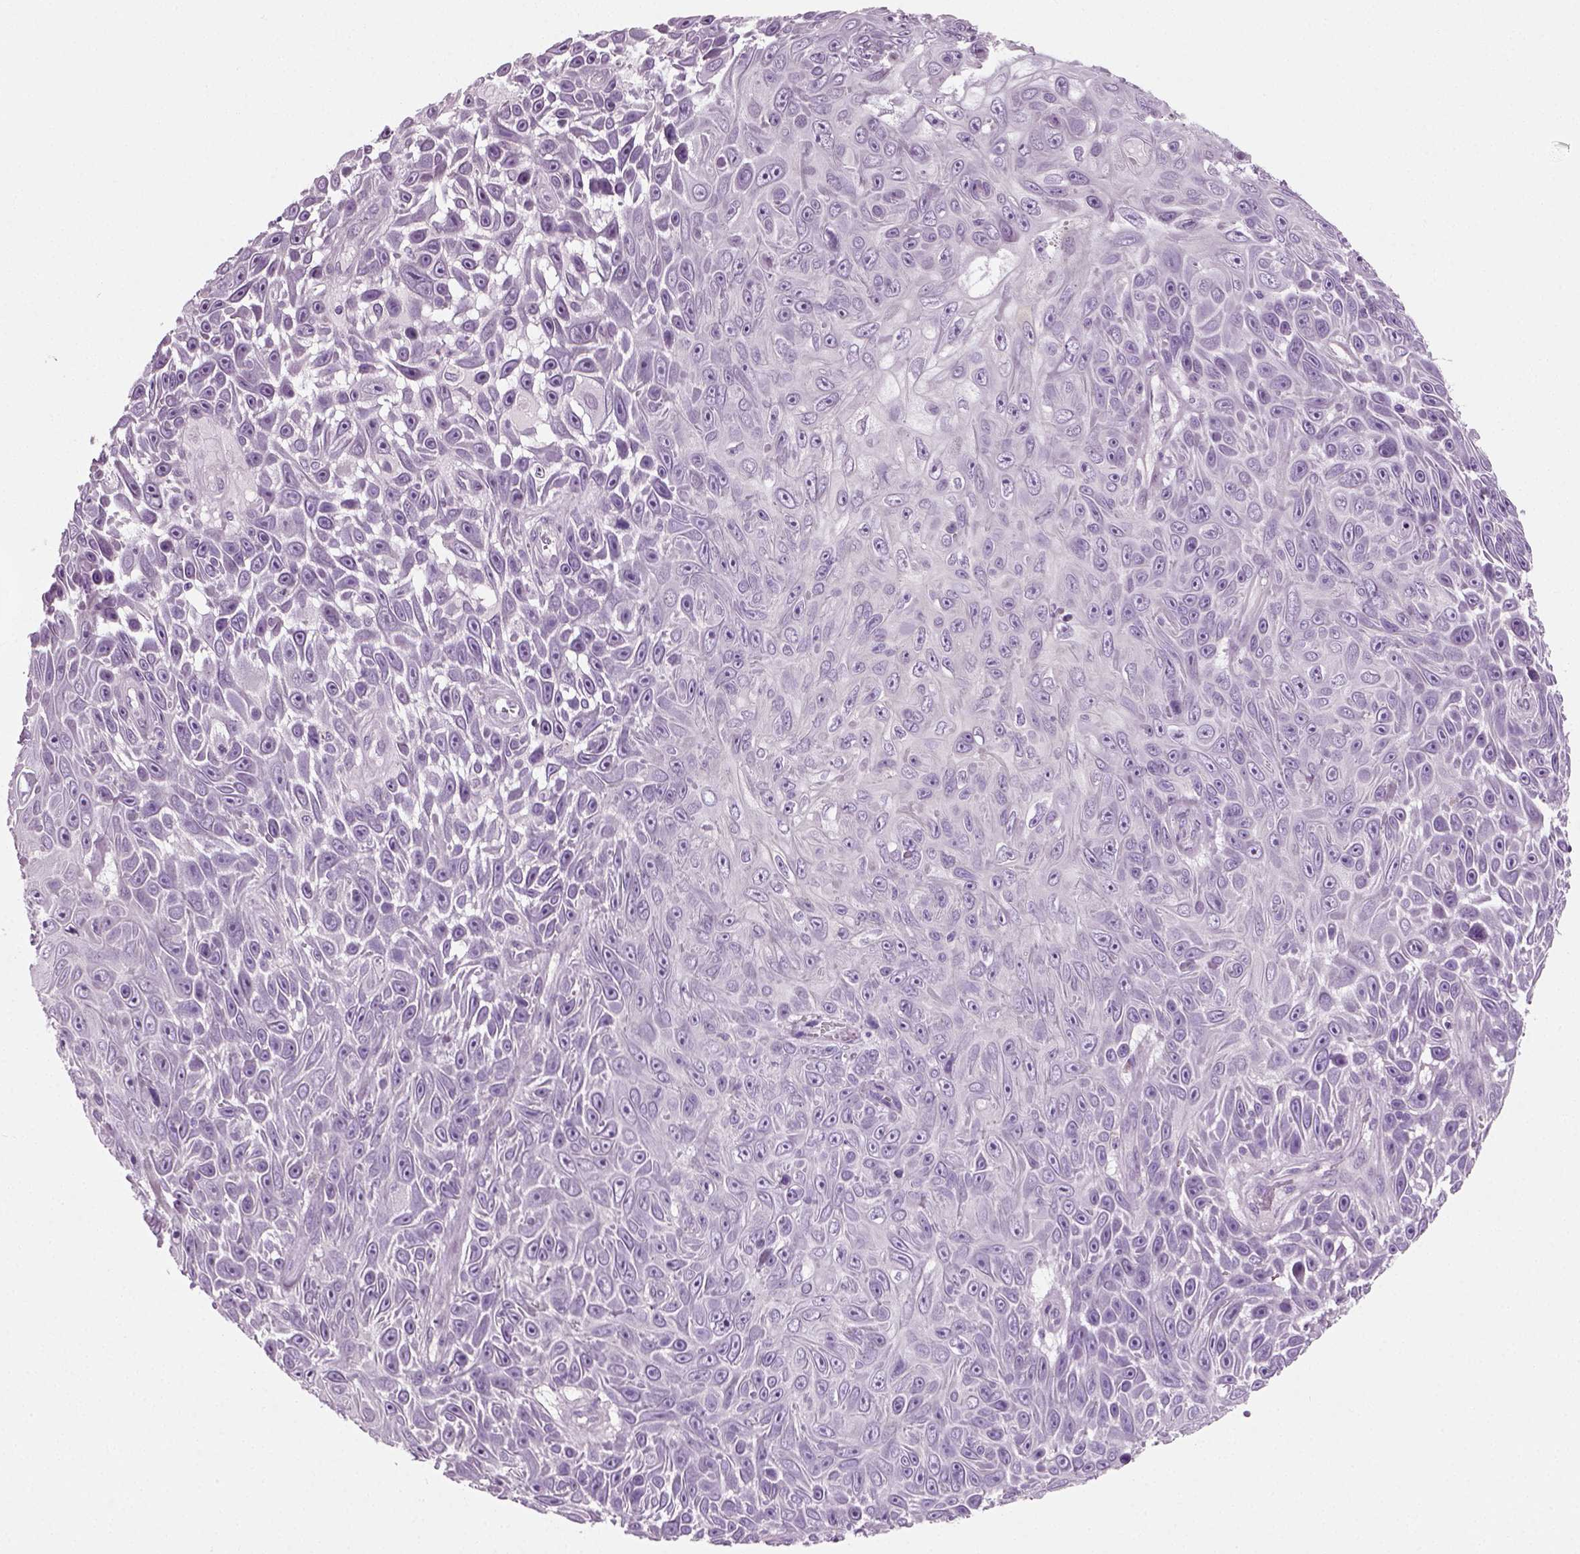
{"staining": {"intensity": "negative", "quantity": "none", "location": "none"}, "tissue": "skin cancer", "cell_type": "Tumor cells", "image_type": "cancer", "snomed": [{"axis": "morphology", "description": "Squamous cell carcinoma, NOS"}, {"axis": "topography", "description": "Skin"}], "caption": "An immunohistochemistry photomicrograph of skin cancer (squamous cell carcinoma) is shown. There is no staining in tumor cells of skin cancer (squamous cell carcinoma).", "gene": "SPATA31E1", "patient": {"sex": "male", "age": 82}}